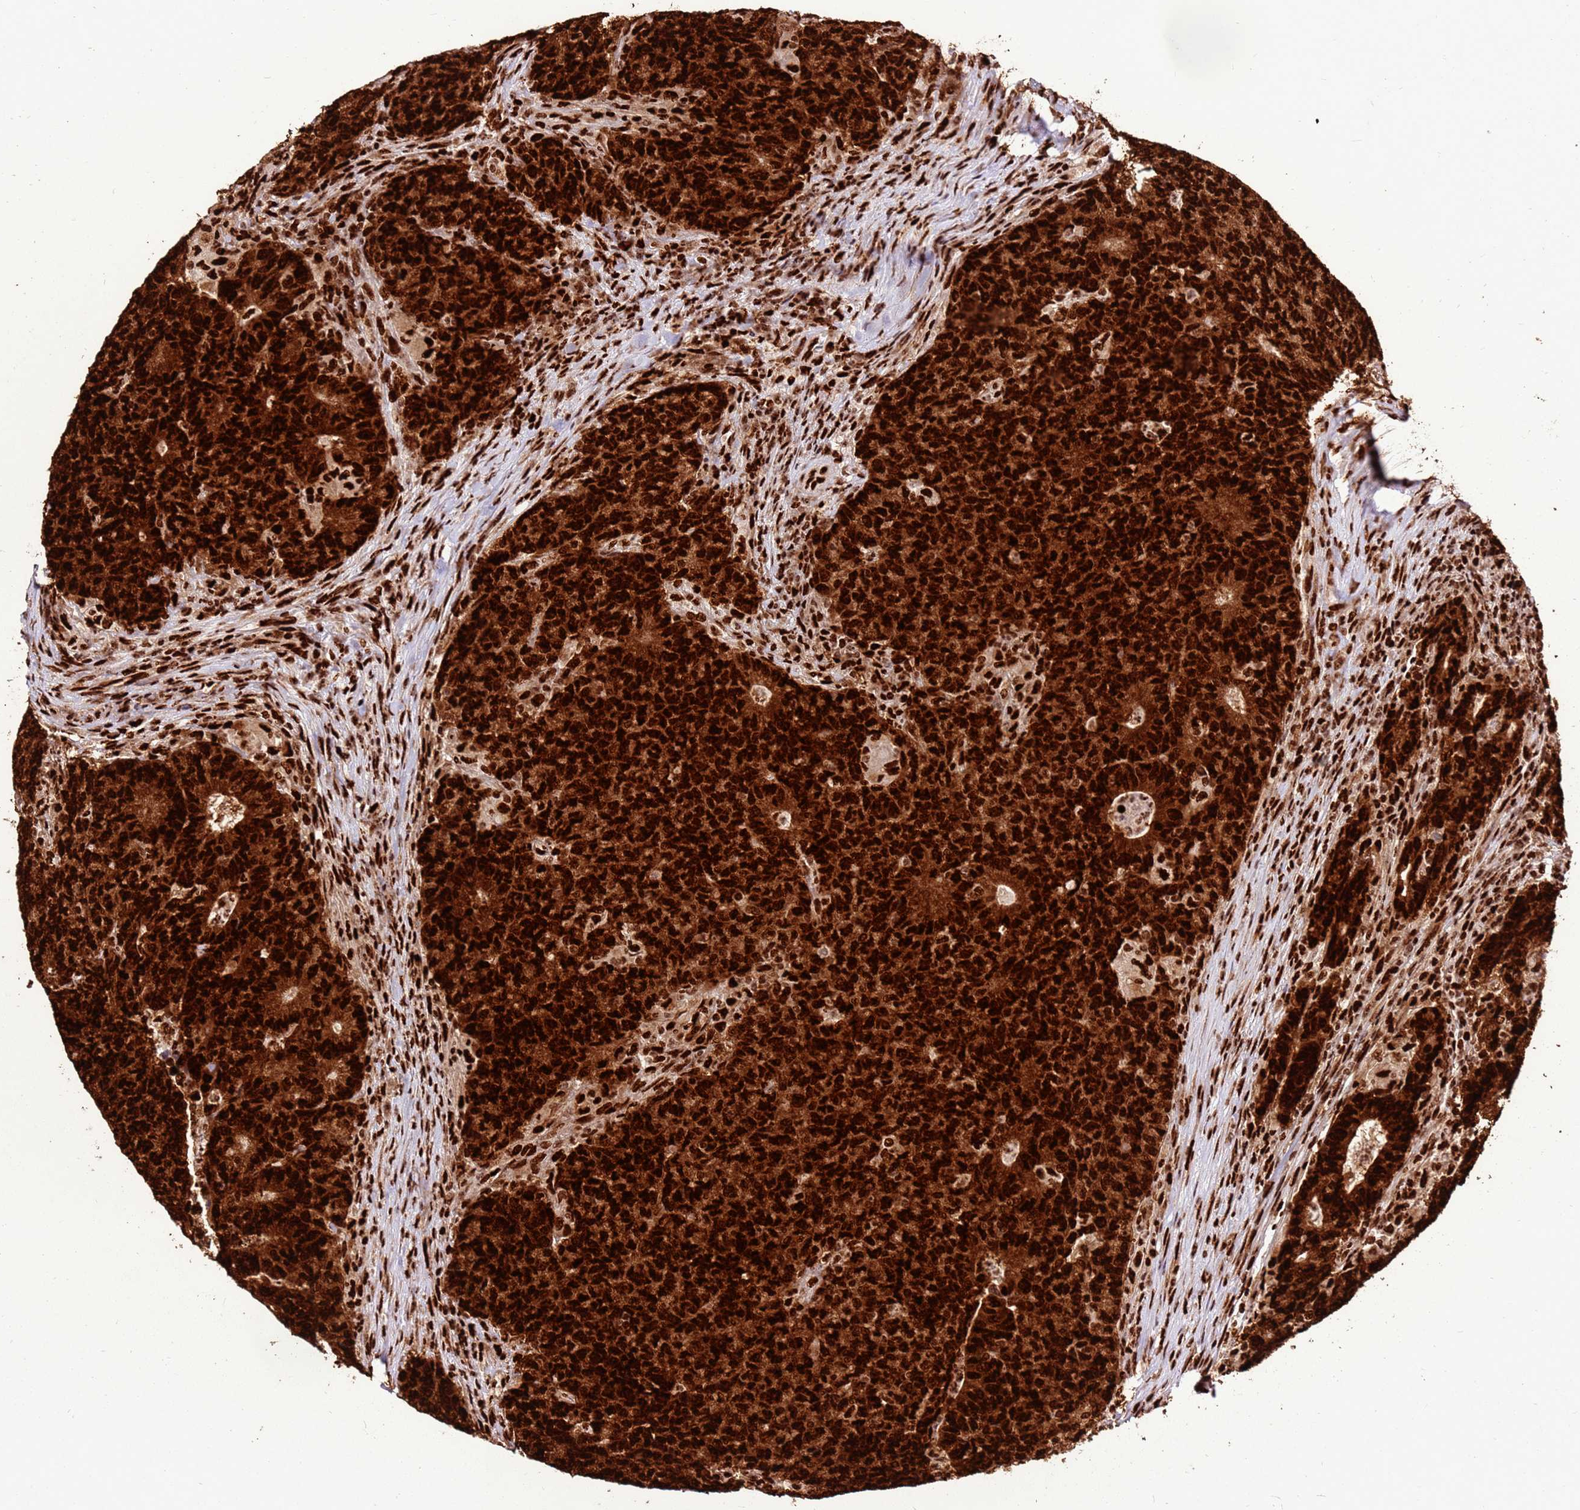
{"staining": {"intensity": "strong", "quantity": ">75%", "location": "cytoplasmic/membranous,nuclear"}, "tissue": "colorectal cancer", "cell_type": "Tumor cells", "image_type": "cancer", "snomed": [{"axis": "morphology", "description": "Adenocarcinoma, NOS"}, {"axis": "topography", "description": "Colon"}], "caption": "About >75% of tumor cells in human adenocarcinoma (colorectal) demonstrate strong cytoplasmic/membranous and nuclear protein staining as visualized by brown immunohistochemical staining.", "gene": "HNRNPAB", "patient": {"sex": "female", "age": 75}}